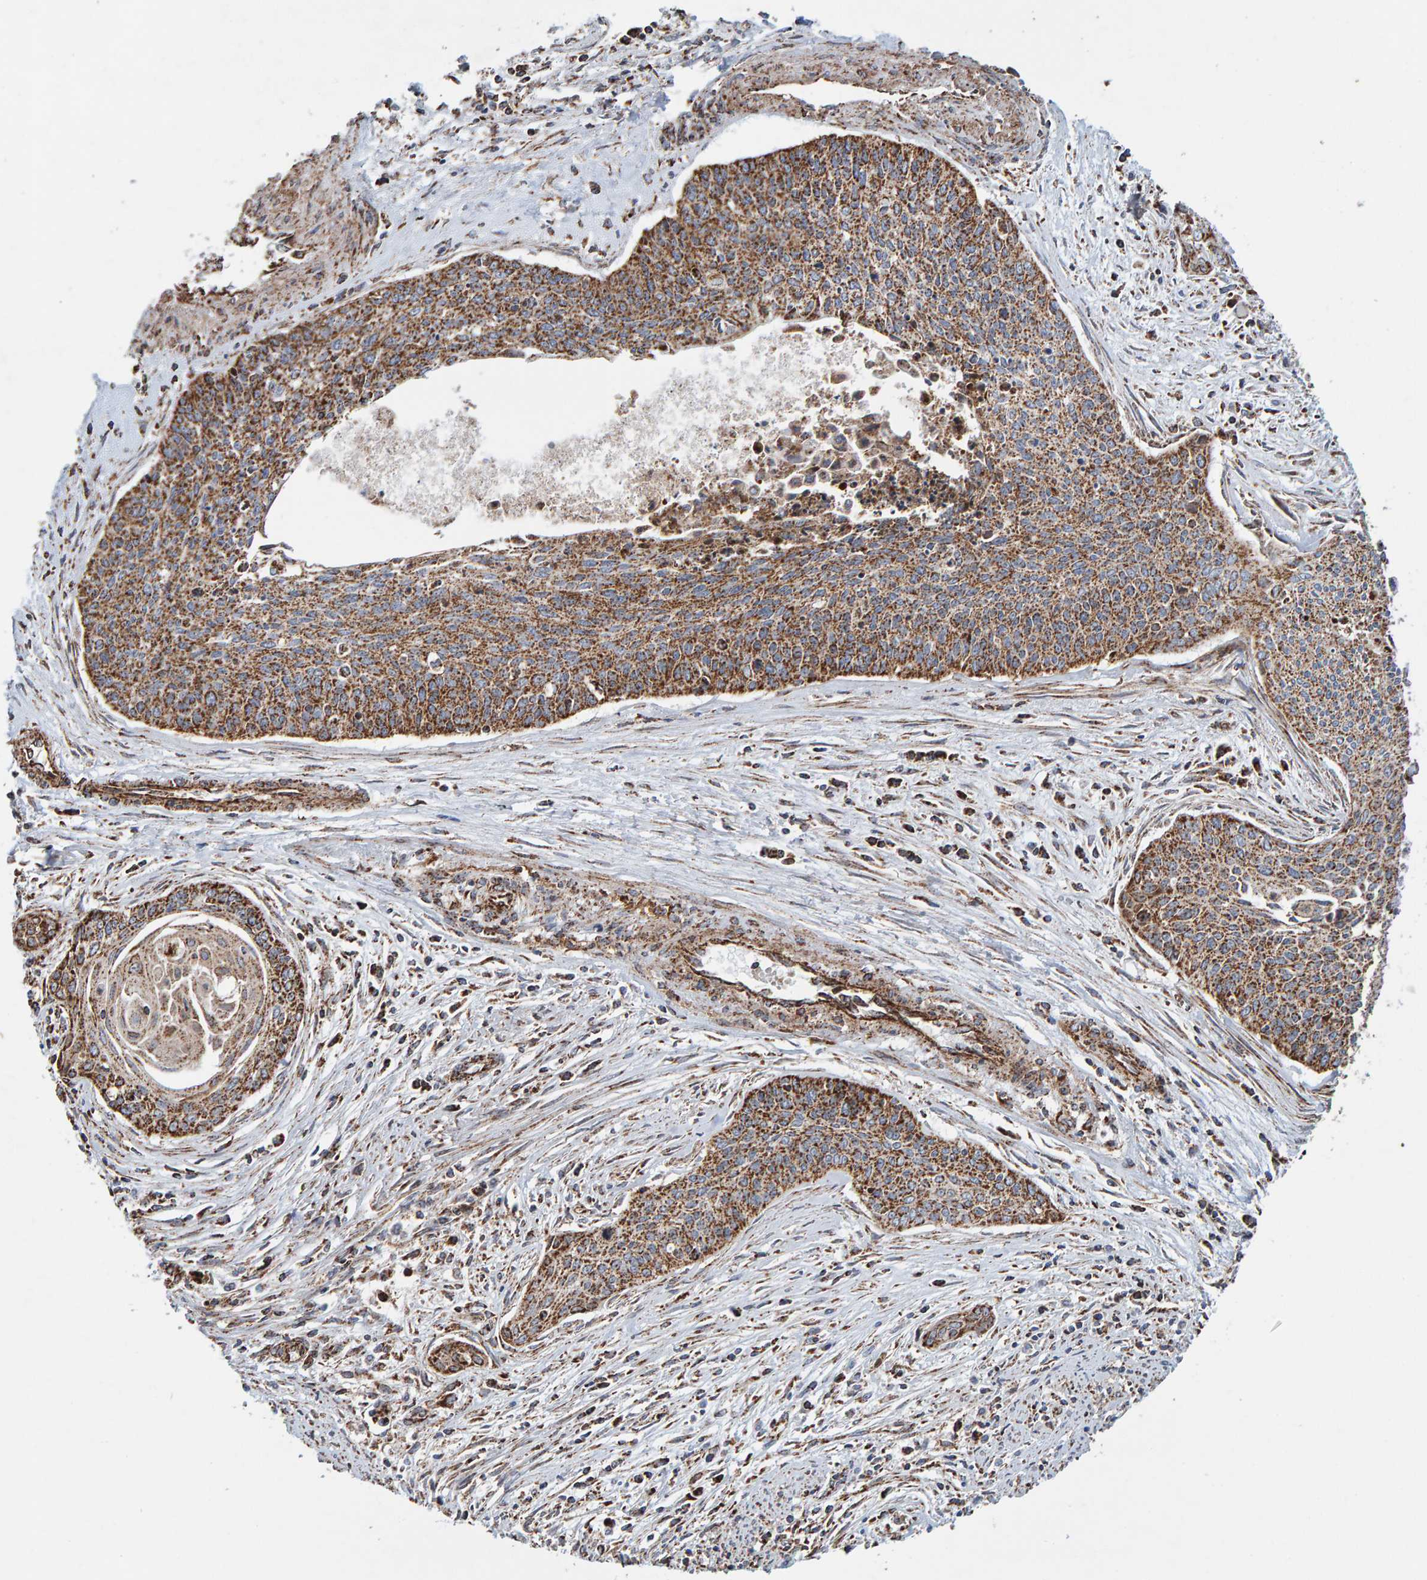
{"staining": {"intensity": "moderate", "quantity": ">75%", "location": "cytoplasmic/membranous"}, "tissue": "cervical cancer", "cell_type": "Tumor cells", "image_type": "cancer", "snomed": [{"axis": "morphology", "description": "Squamous cell carcinoma, NOS"}, {"axis": "topography", "description": "Cervix"}], "caption": "Squamous cell carcinoma (cervical) stained with a protein marker displays moderate staining in tumor cells.", "gene": "MRPL45", "patient": {"sex": "female", "age": 55}}